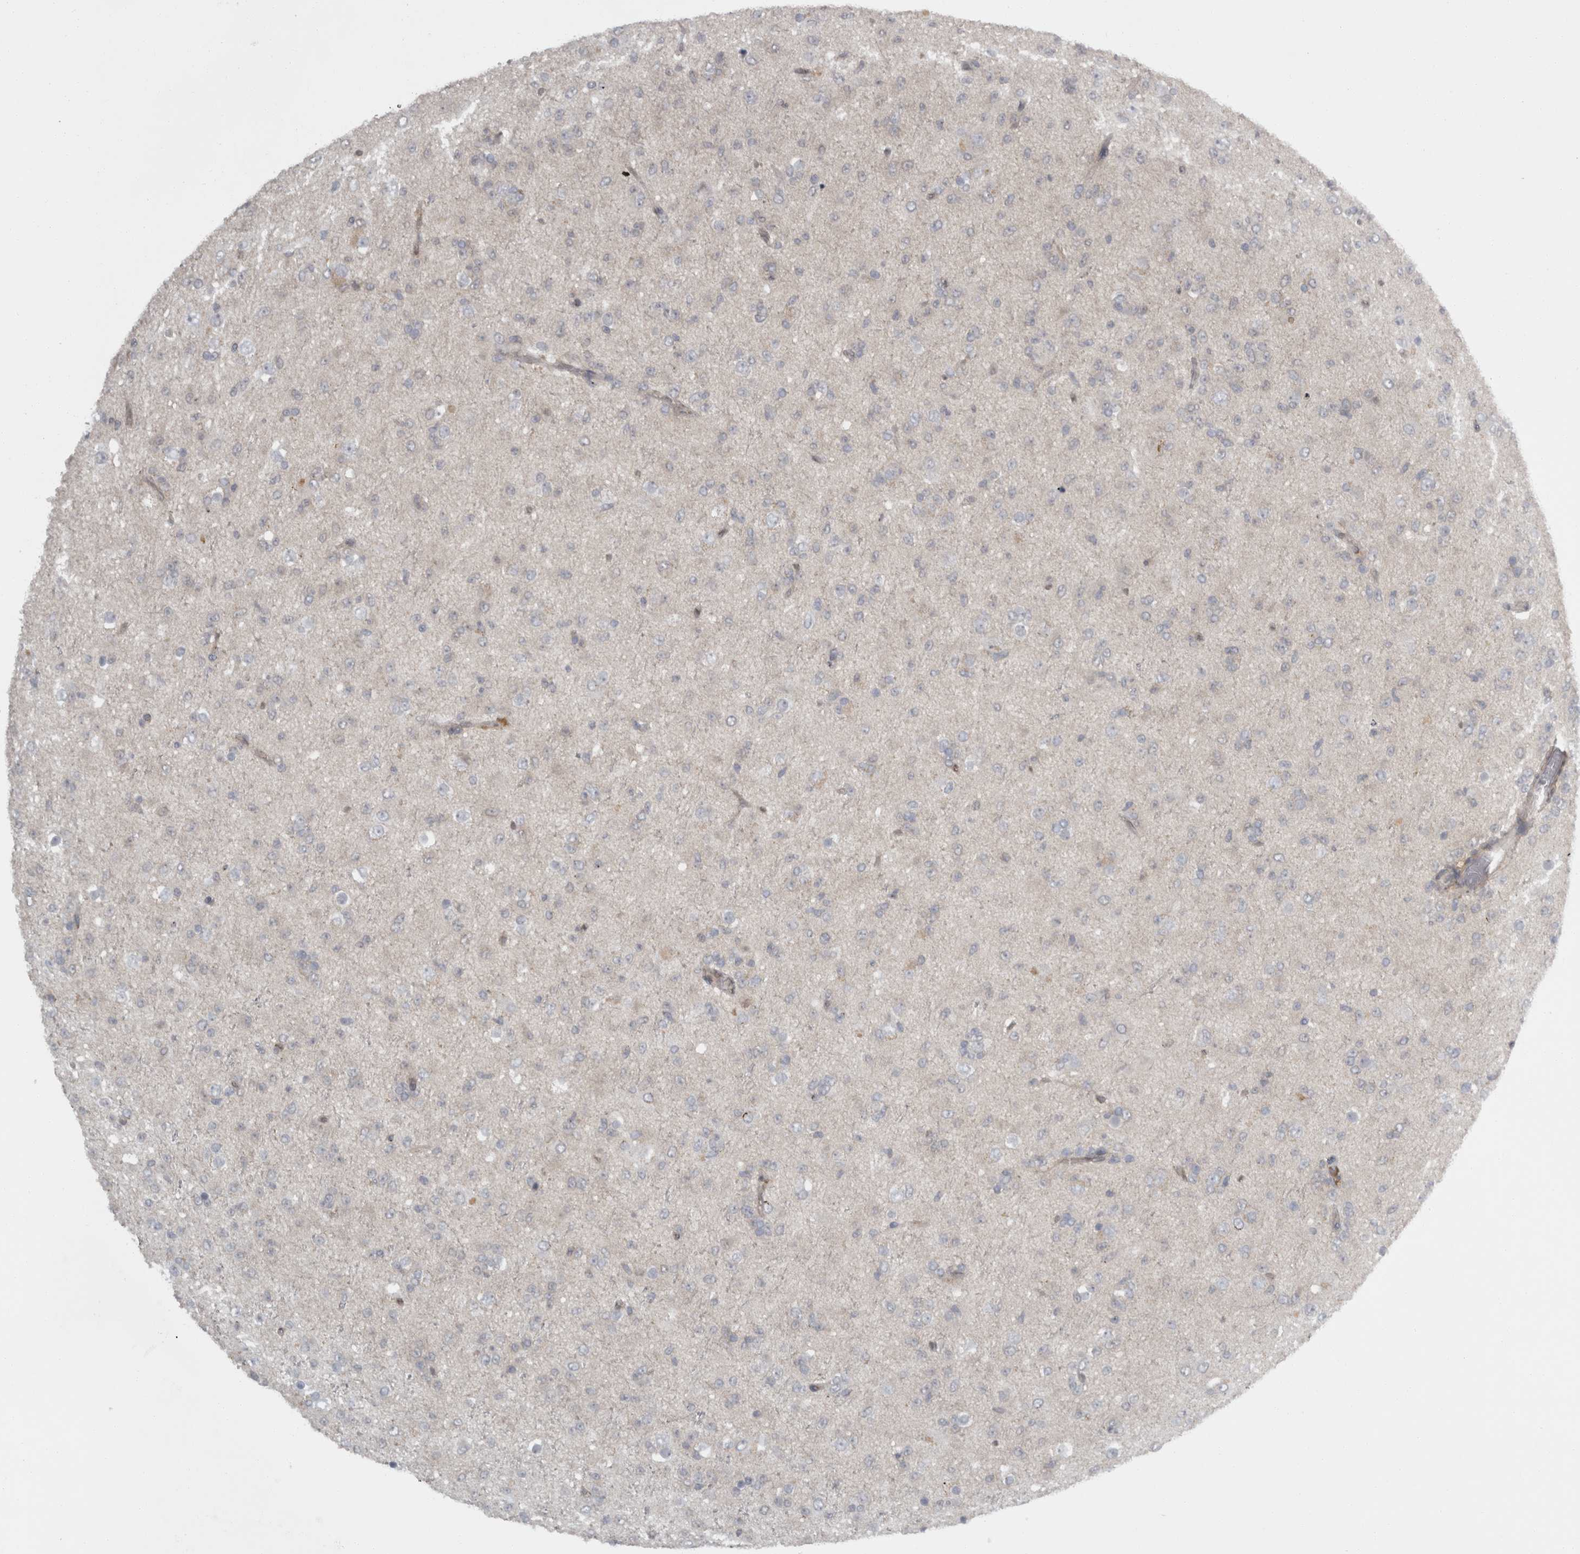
{"staining": {"intensity": "negative", "quantity": "none", "location": "none"}, "tissue": "glioma", "cell_type": "Tumor cells", "image_type": "cancer", "snomed": [{"axis": "morphology", "description": "Glioma, malignant, Low grade"}, {"axis": "topography", "description": "Brain"}], "caption": "Tumor cells show no significant staining in glioma. Brightfield microscopy of IHC stained with DAB (brown) and hematoxylin (blue), captured at high magnification.", "gene": "SLCO5A1", "patient": {"sex": "male", "age": 65}}